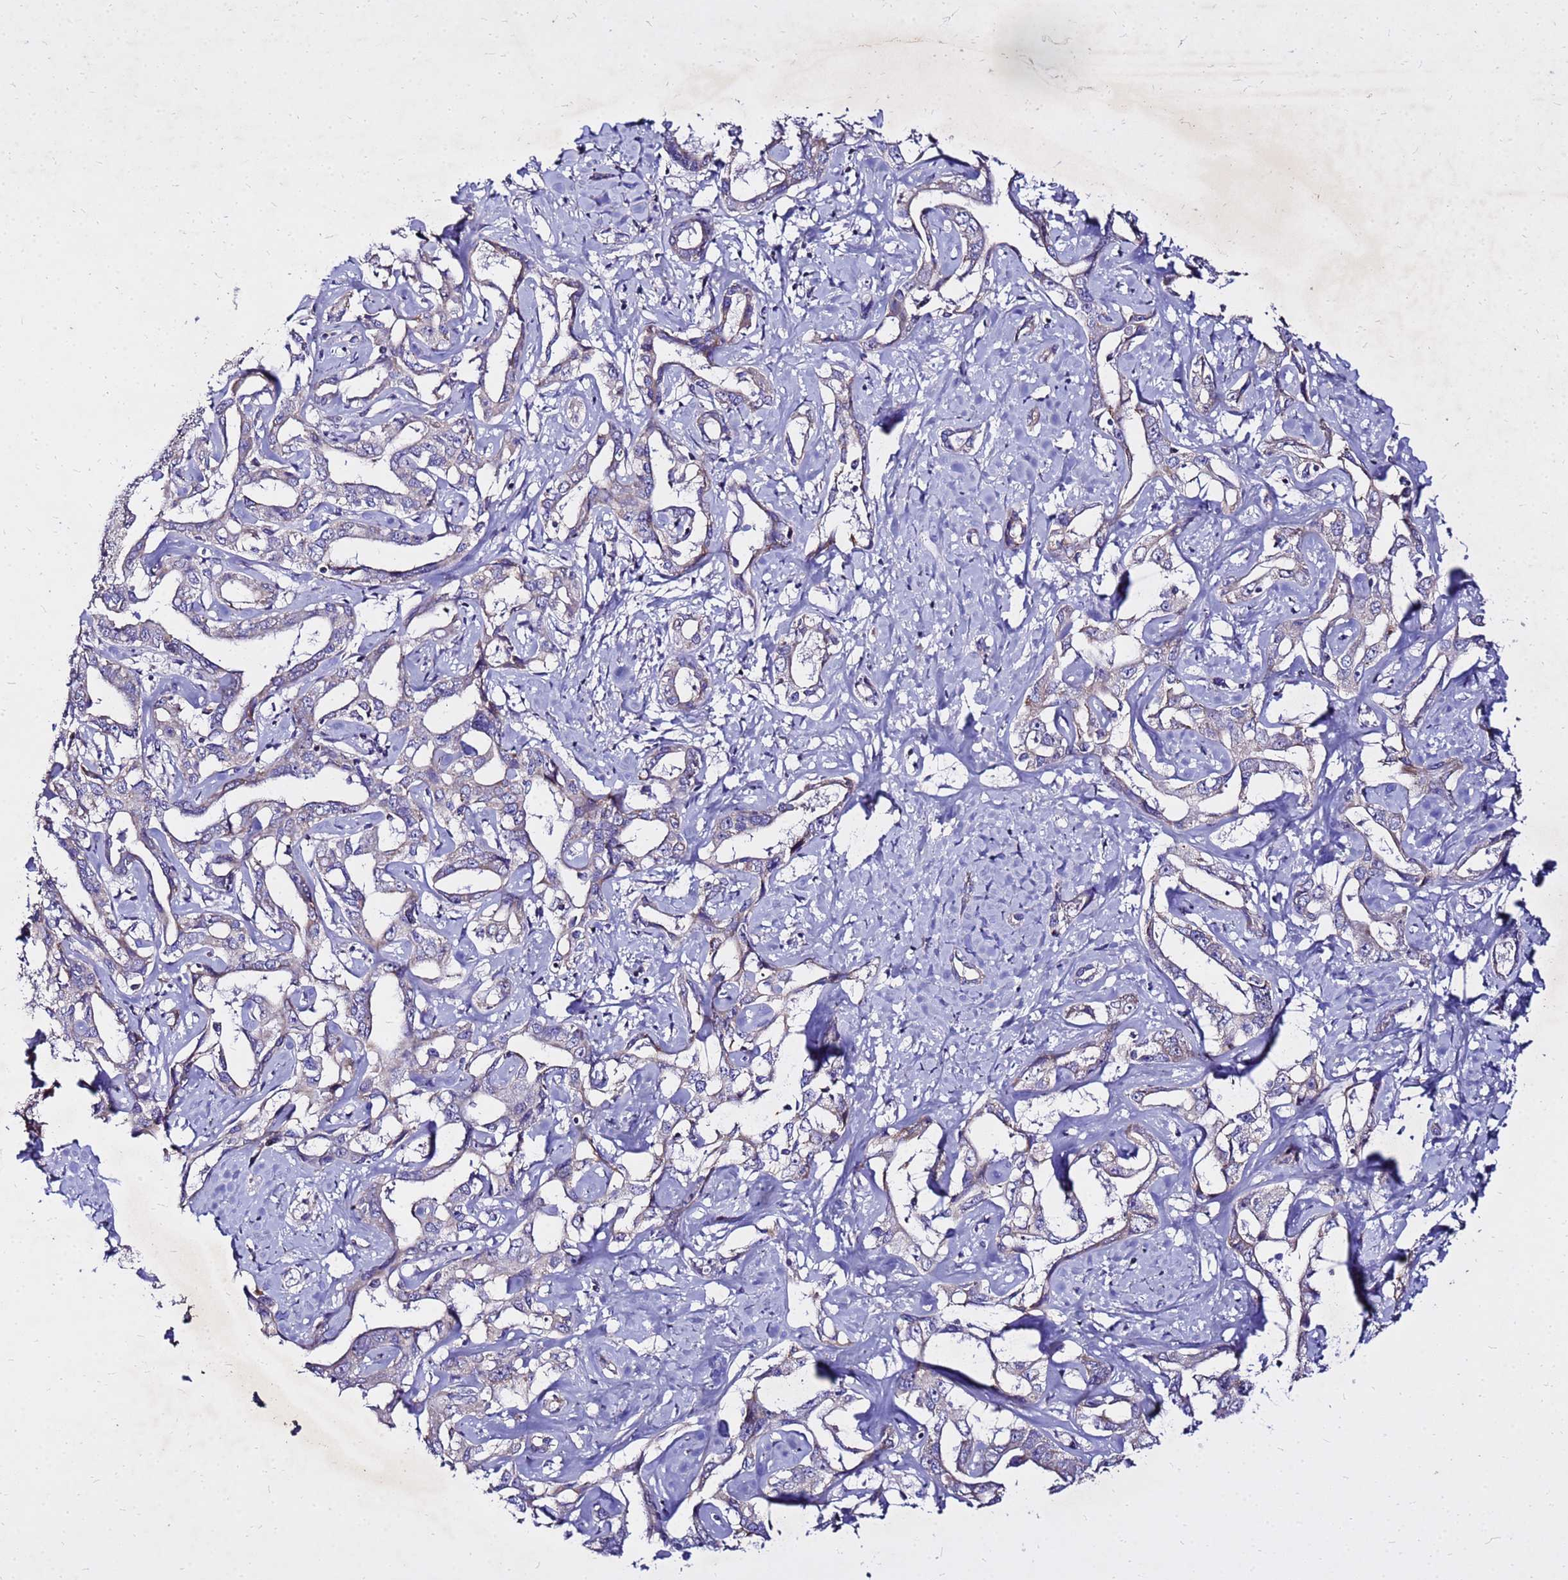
{"staining": {"intensity": "weak", "quantity": "<25%", "location": "cytoplasmic/membranous"}, "tissue": "liver cancer", "cell_type": "Tumor cells", "image_type": "cancer", "snomed": [{"axis": "morphology", "description": "Cholangiocarcinoma"}, {"axis": "topography", "description": "Liver"}], "caption": "Tumor cells are negative for brown protein staining in cholangiocarcinoma (liver).", "gene": "COX14", "patient": {"sex": "male", "age": 59}}